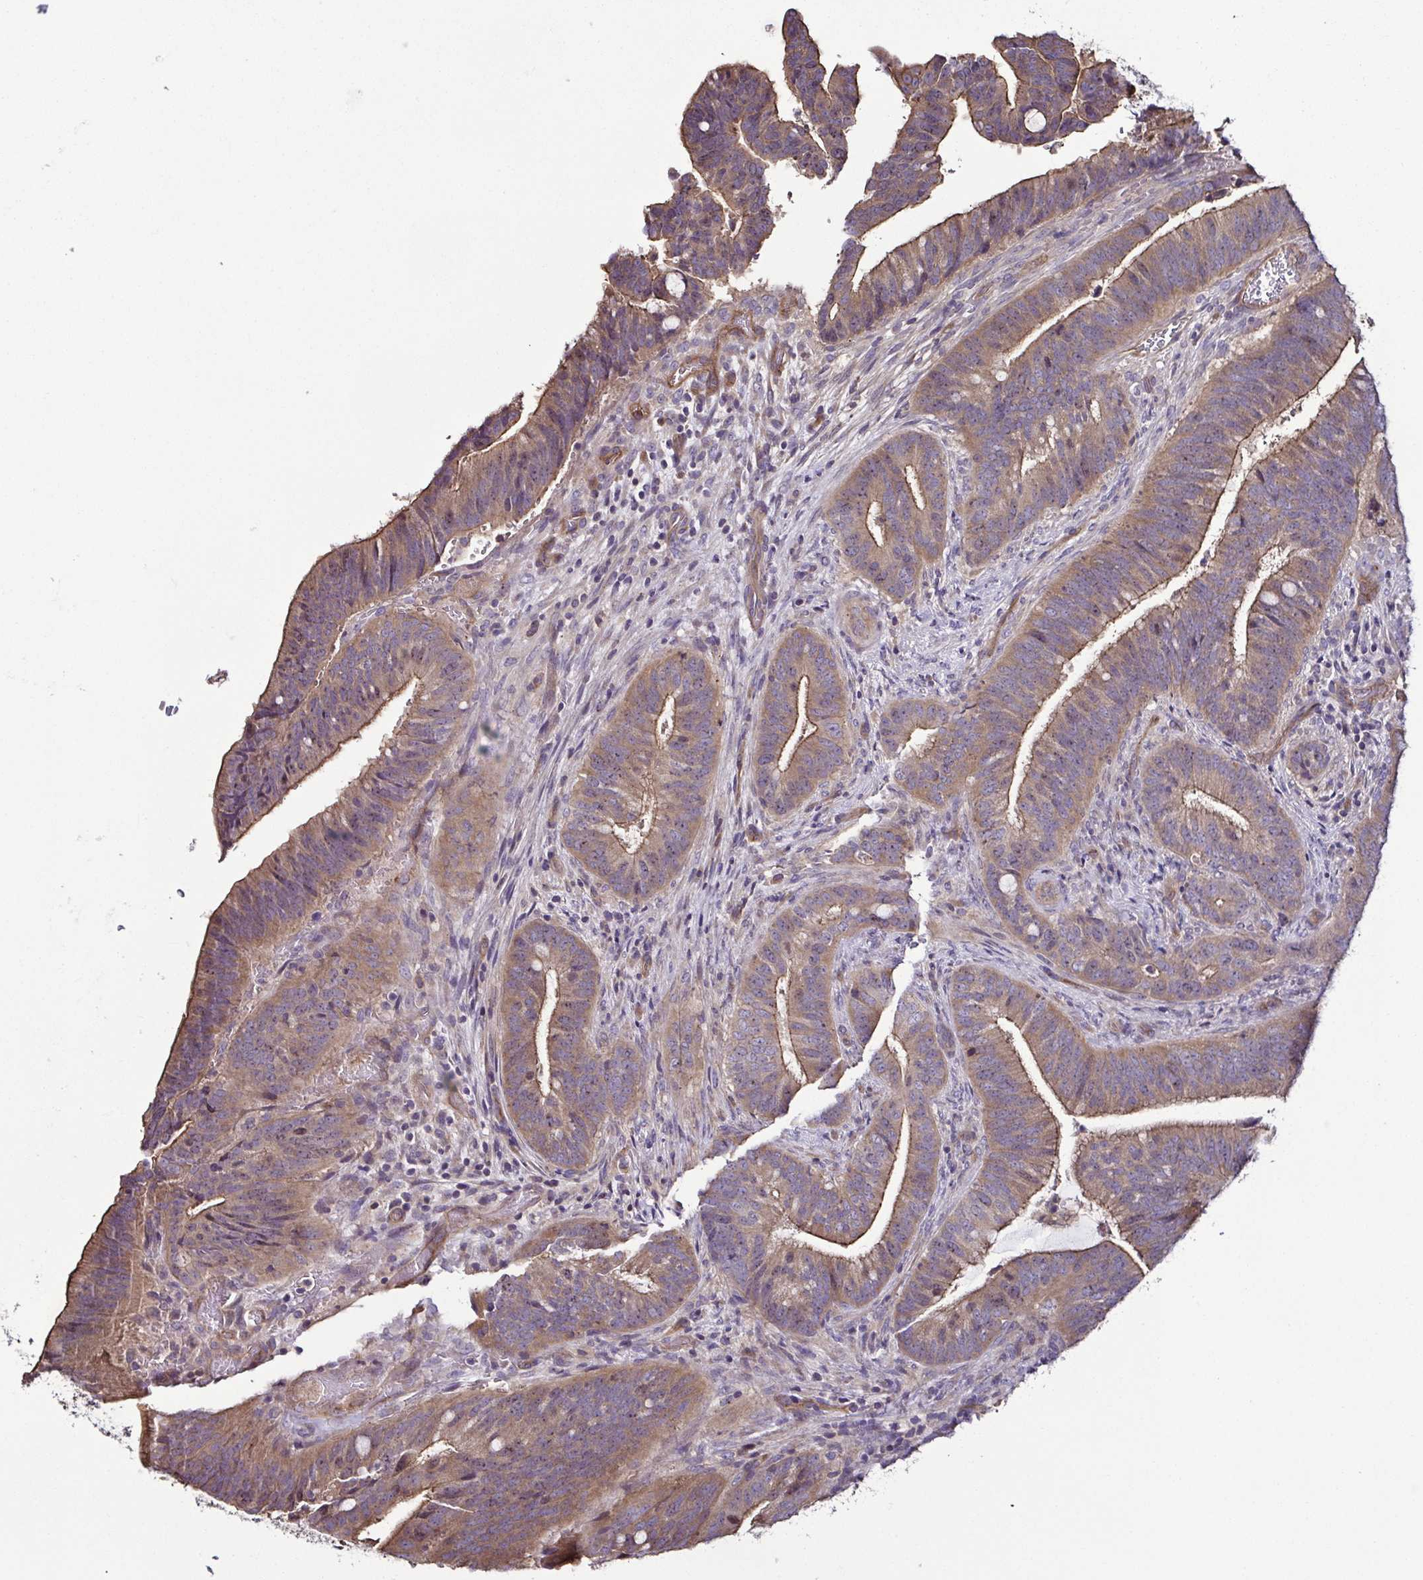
{"staining": {"intensity": "weak", "quantity": ">75%", "location": "cytoplasmic/membranous"}, "tissue": "colorectal cancer", "cell_type": "Tumor cells", "image_type": "cancer", "snomed": [{"axis": "morphology", "description": "Adenocarcinoma, NOS"}, {"axis": "topography", "description": "Colon"}], "caption": "IHC (DAB (3,3'-diaminobenzidine)) staining of human colorectal adenocarcinoma reveals weak cytoplasmic/membranous protein positivity in about >75% of tumor cells.", "gene": "LMOD2", "patient": {"sex": "female", "age": 43}}